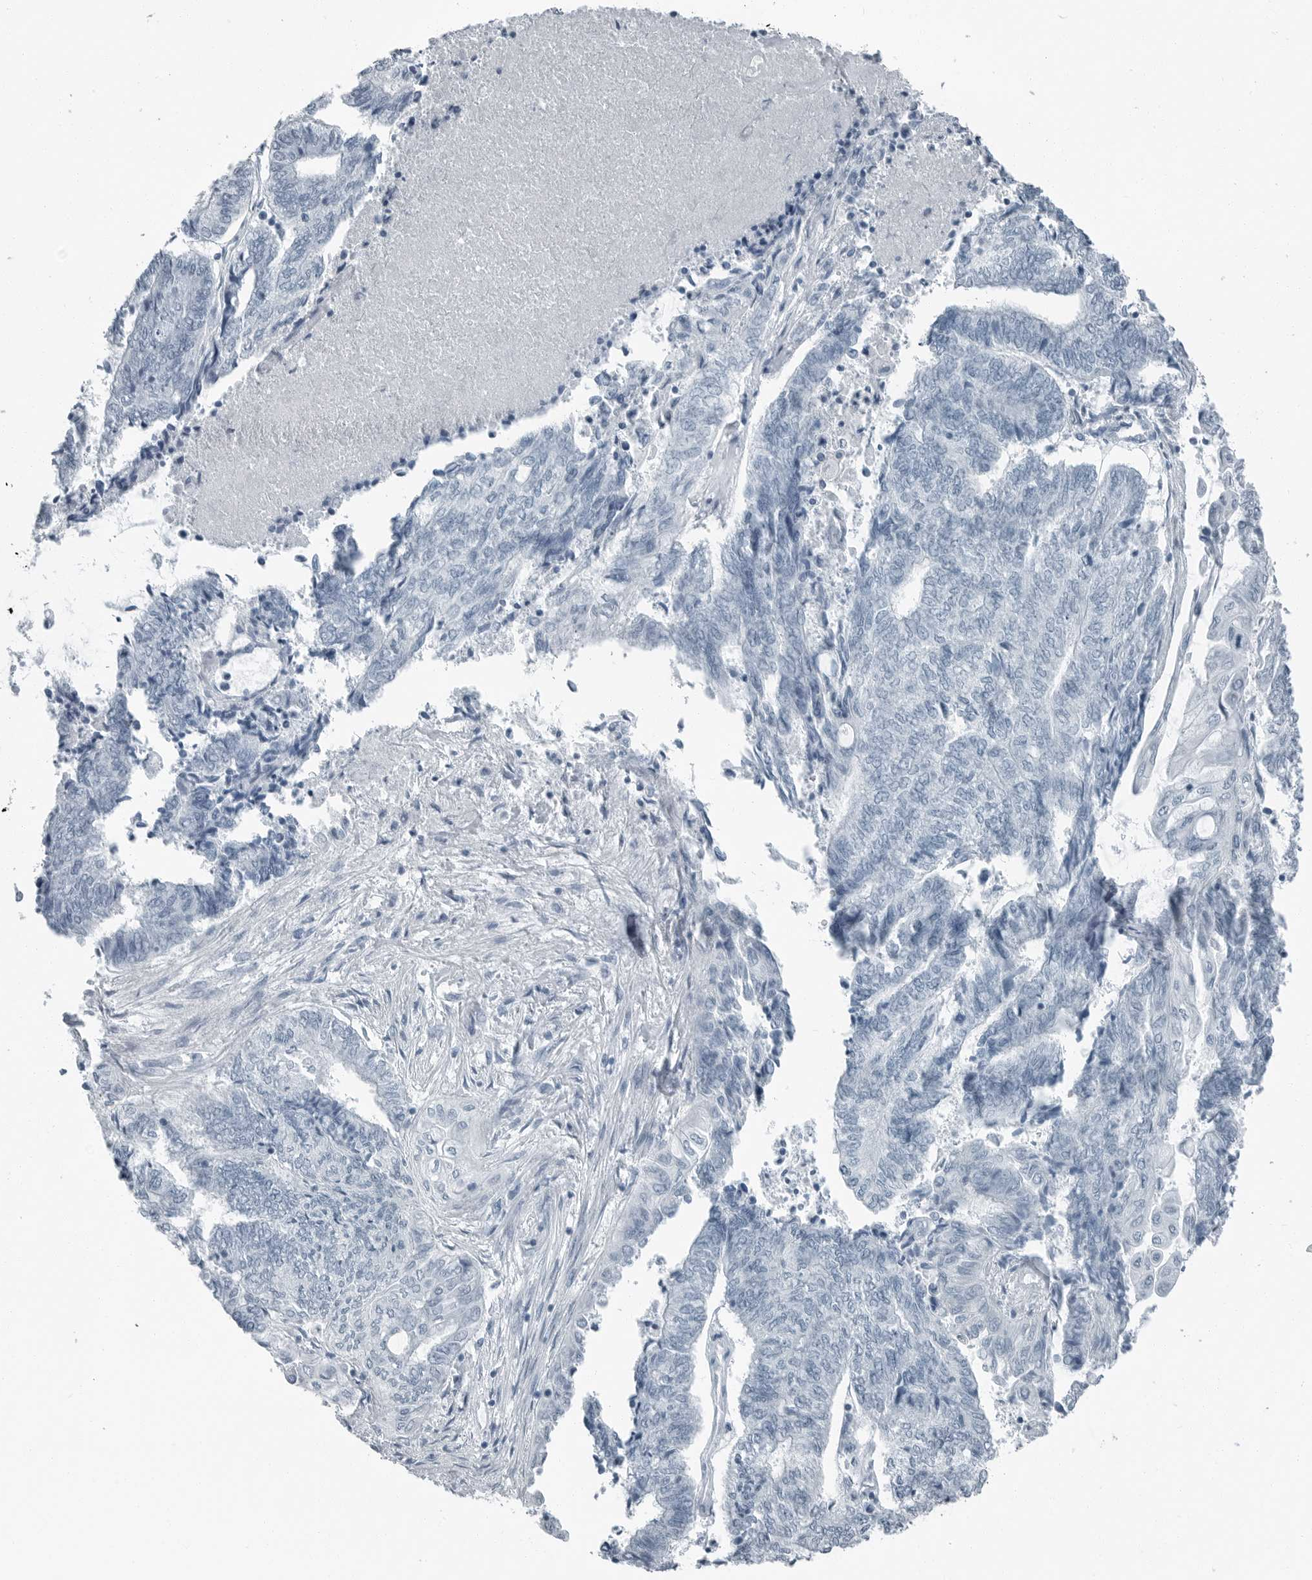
{"staining": {"intensity": "negative", "quantity": "none", "location": "none"}, "tissue": "endometrial cancer", "cell_type": "Tumor cells", "image_type": "cancer", "snomed": [{"axis": "morphology", "description": "Adenocarcinoma, NOS"}, {"axis": "topography", "description": "Uterus"}, {"axis": "topography", "description": "Endometrium"}], "caption": "This image is of endometrial adenocarcinoma stained with immunohistochemistry to label a protein in brown with the nuclei are counter-stained blue. There is no expression in tumor cells.", "gene": "FABP6", "patient": {"sex": "female", "age": 70}}